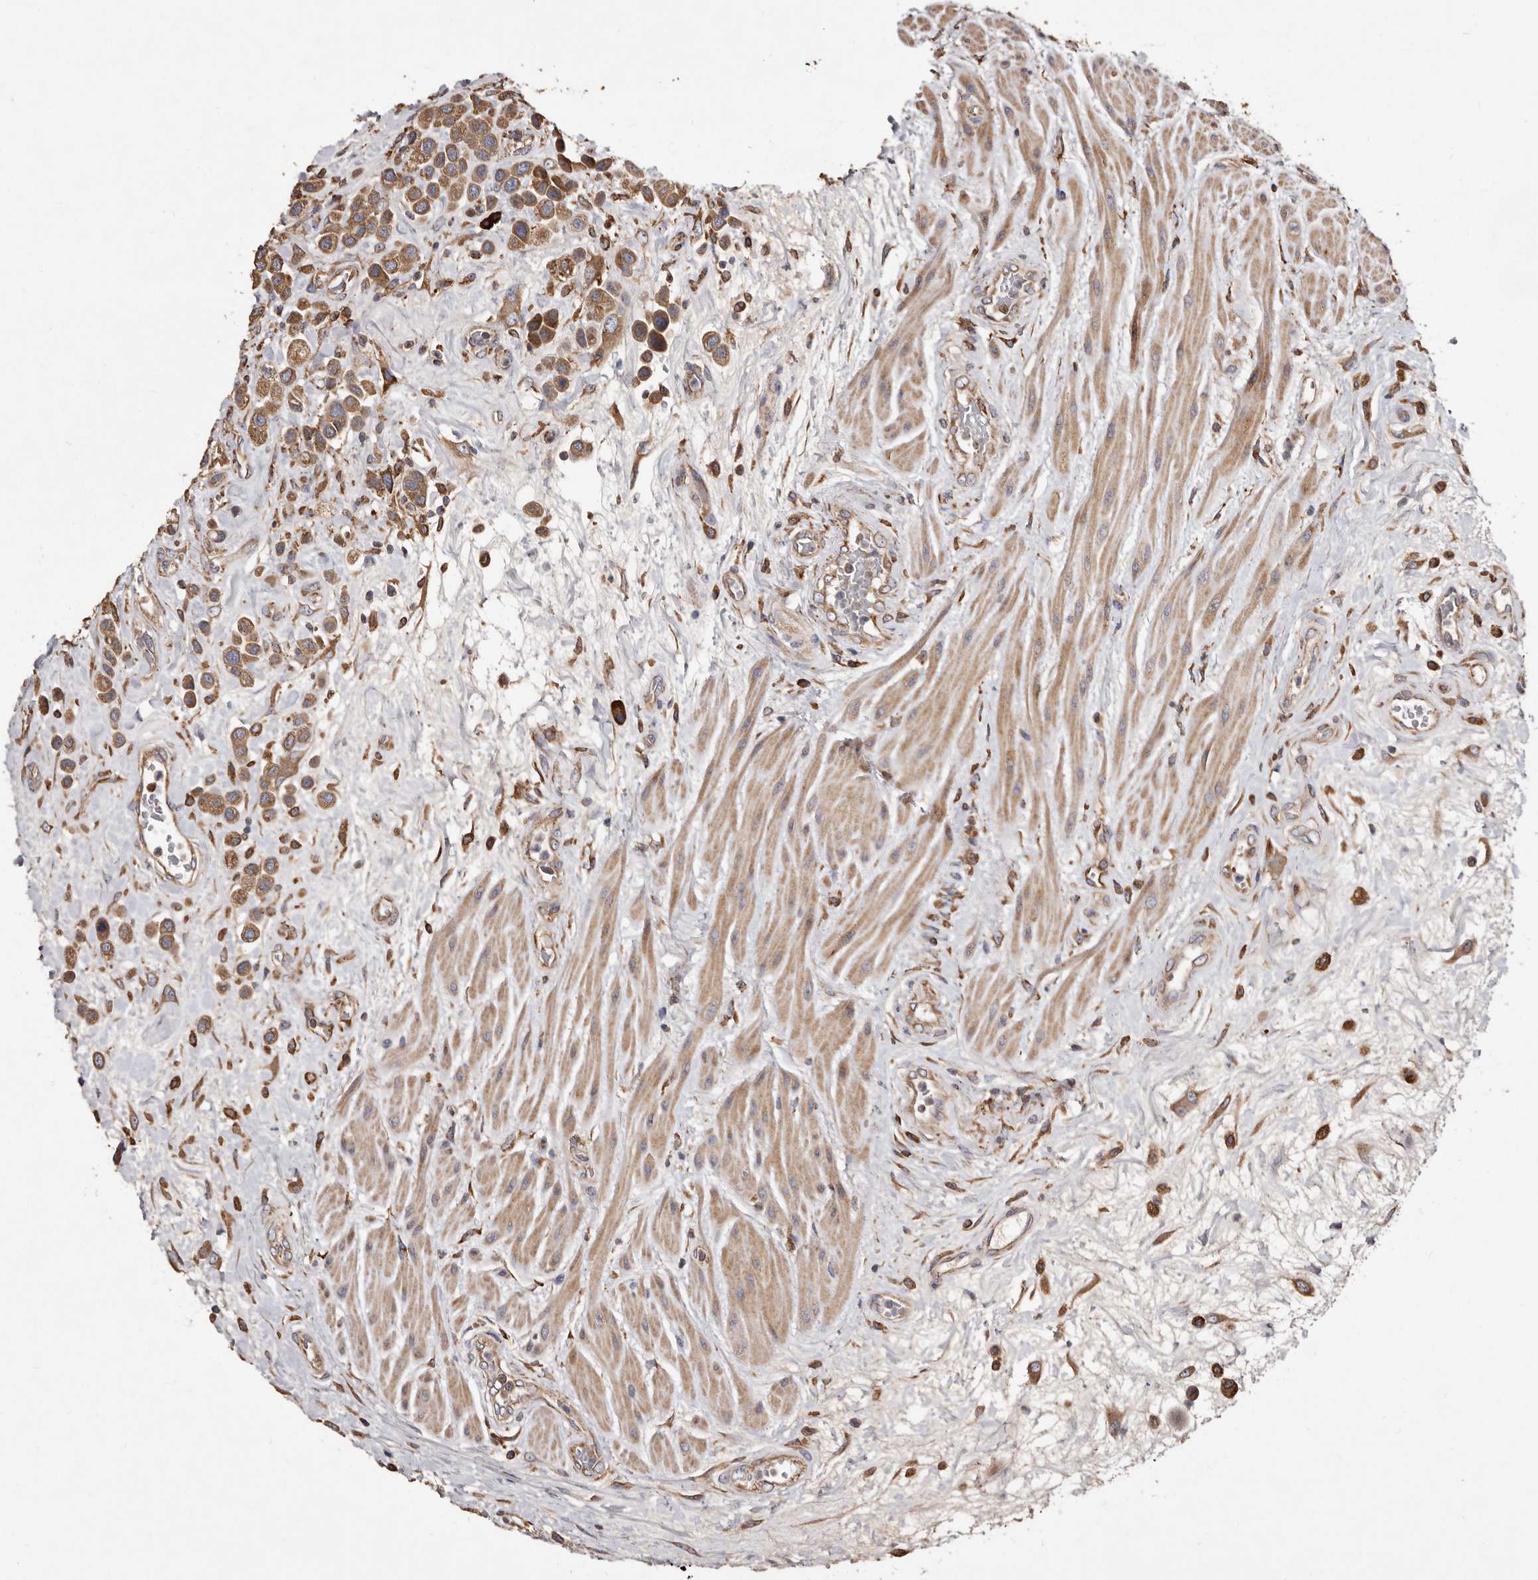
{"staining": {"intensity": "moderate", "quantity": ">75%", "location": "cytoplasmic/membranous"}, "tissue": "urothelial cancer", "cell_type": "Tumor cells", "image_type": "cancer", "snomed": [{"axis": "morphology", "description": "Urothelial carcinoma, High grade"}, {"axis": "topography", "description": "Urinary bladder"}], "caption": "A brown stain labels moderate cytoplasmic/membranous positivity of a protein in urothelial cancer tumor cells.", "gene": "STEAP2", "patient": {"sex": "male", "age": 50}}